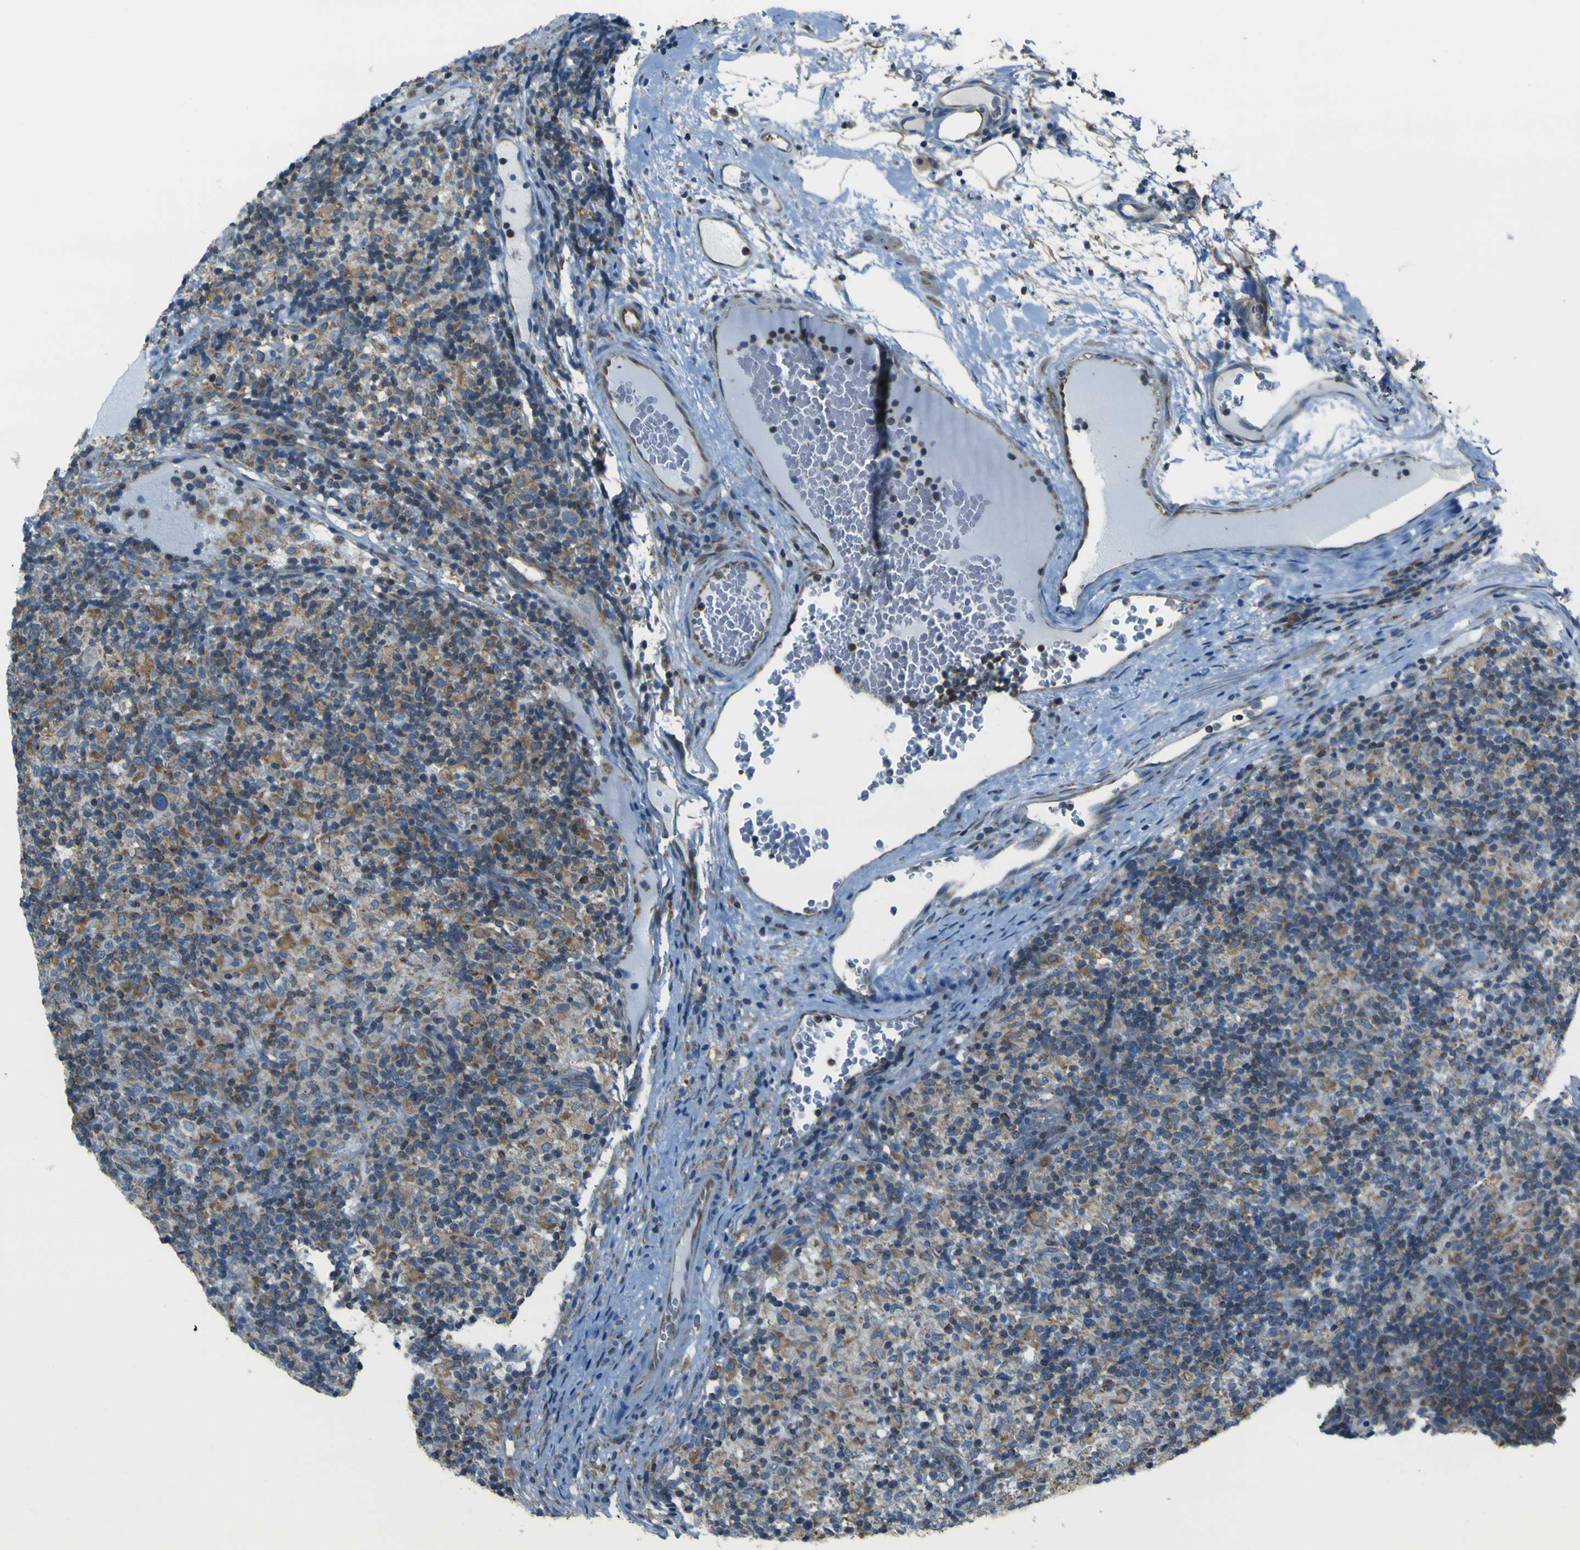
{"staining": {"intensity": "negative", "quantity": "none", "location": "none"}, "tissue": "lymphoma", "cell_type": "Tumor cells", "image_type": "cancer", "snomed": [{"axis": "morphology", "description": "Hodgkin's disease, NOS"}, {"axis": "topography", "description": "Lymph node"}], "caption": "The photomicrograph demonstrates no staining of tumor cells in lymphoma. (DAB immunohistochemistry (IHC), high magnification).", "gene": "STIM1", "patient": {"sex": "male", "age": 70}}